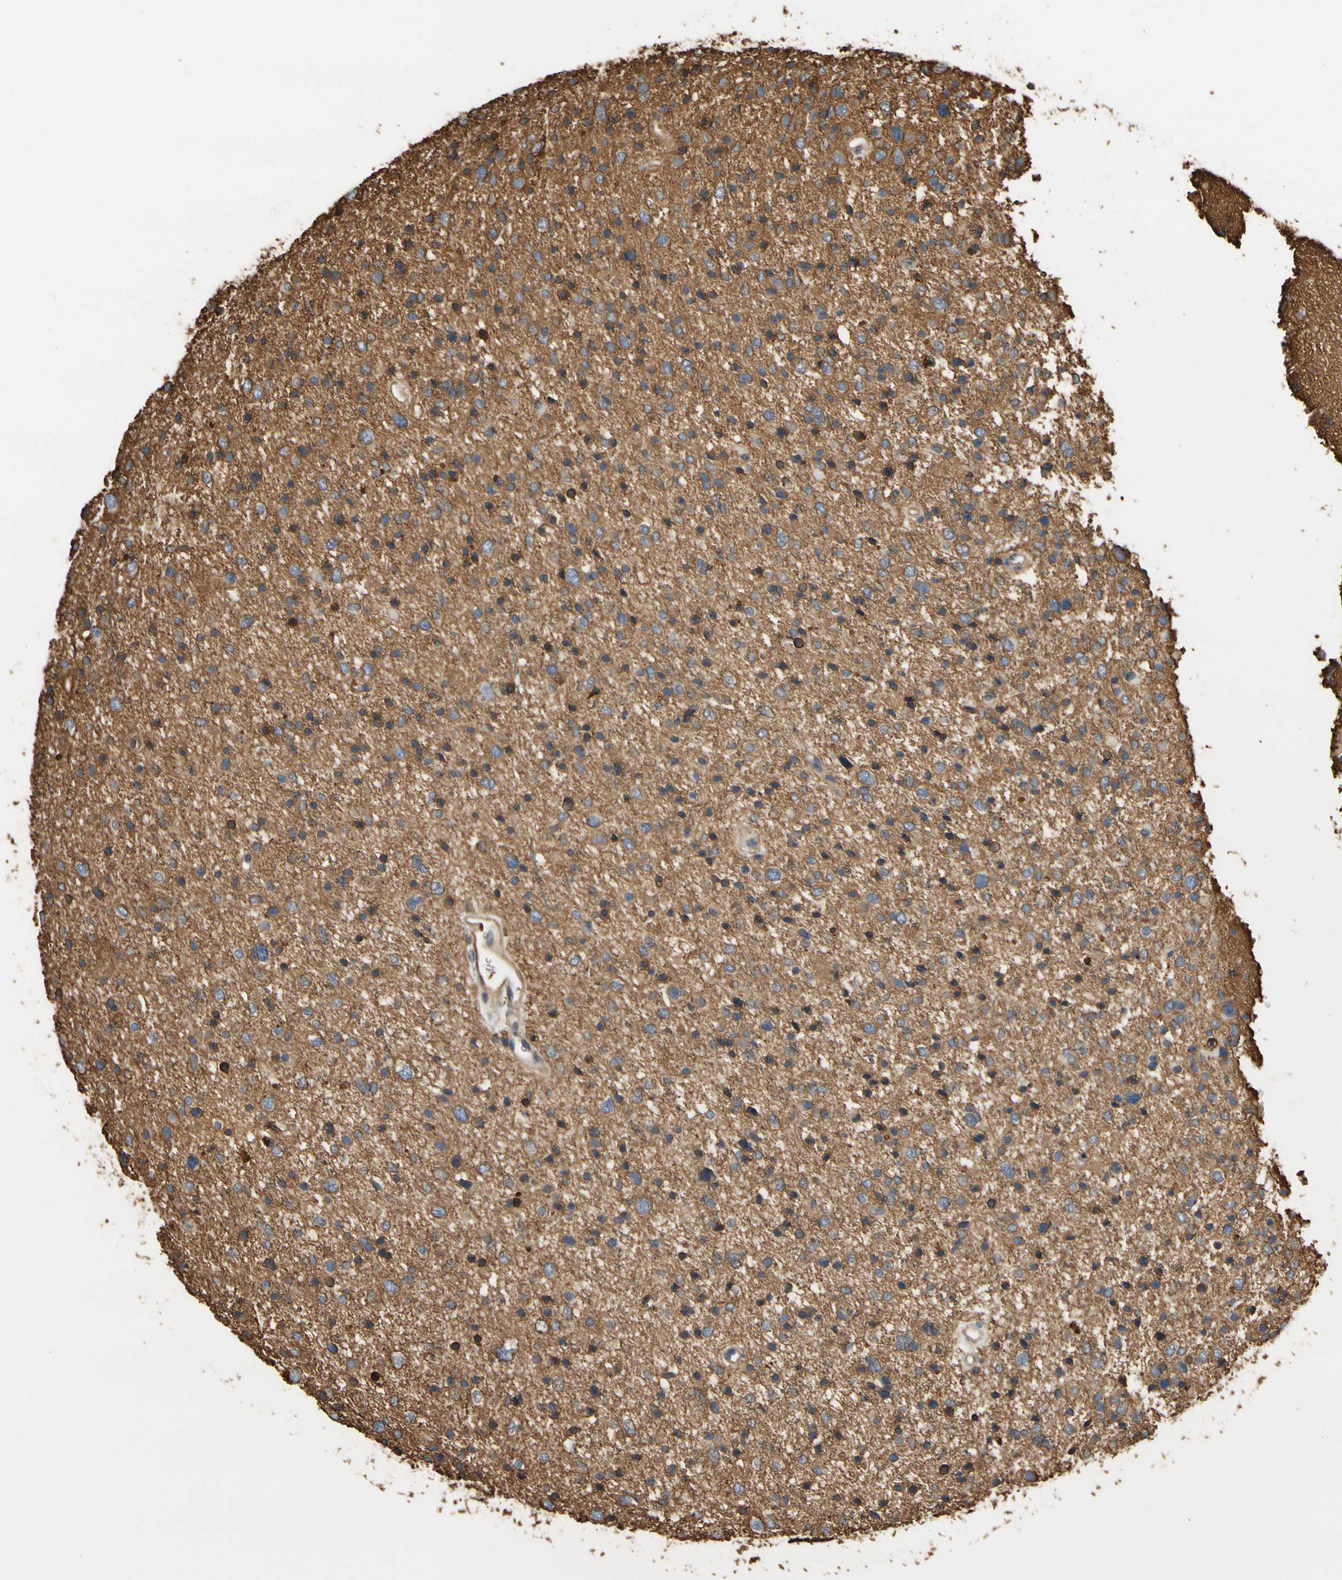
{"staining": {"intensity": "negative", "quantity": "none", "location": "none"}, "tissue": "glioma", "cell_type": "Tumor cells", "image_type": "cancer", "snomed": [{"axis": "morphology", "description": "Glioma, malignant, Low grade"}, {"axis": "topography", "description": "Brain"}], "caption": "This histopathology image is of malignant low-grade glioma stained with immunohistochemistry (IHC) to label a protein in brown with the nuclei are counter-stained blue. There is no expression in tumor cells.", "gene": "IL1RL1", "patient": {"sex": "female", "age": 37}}